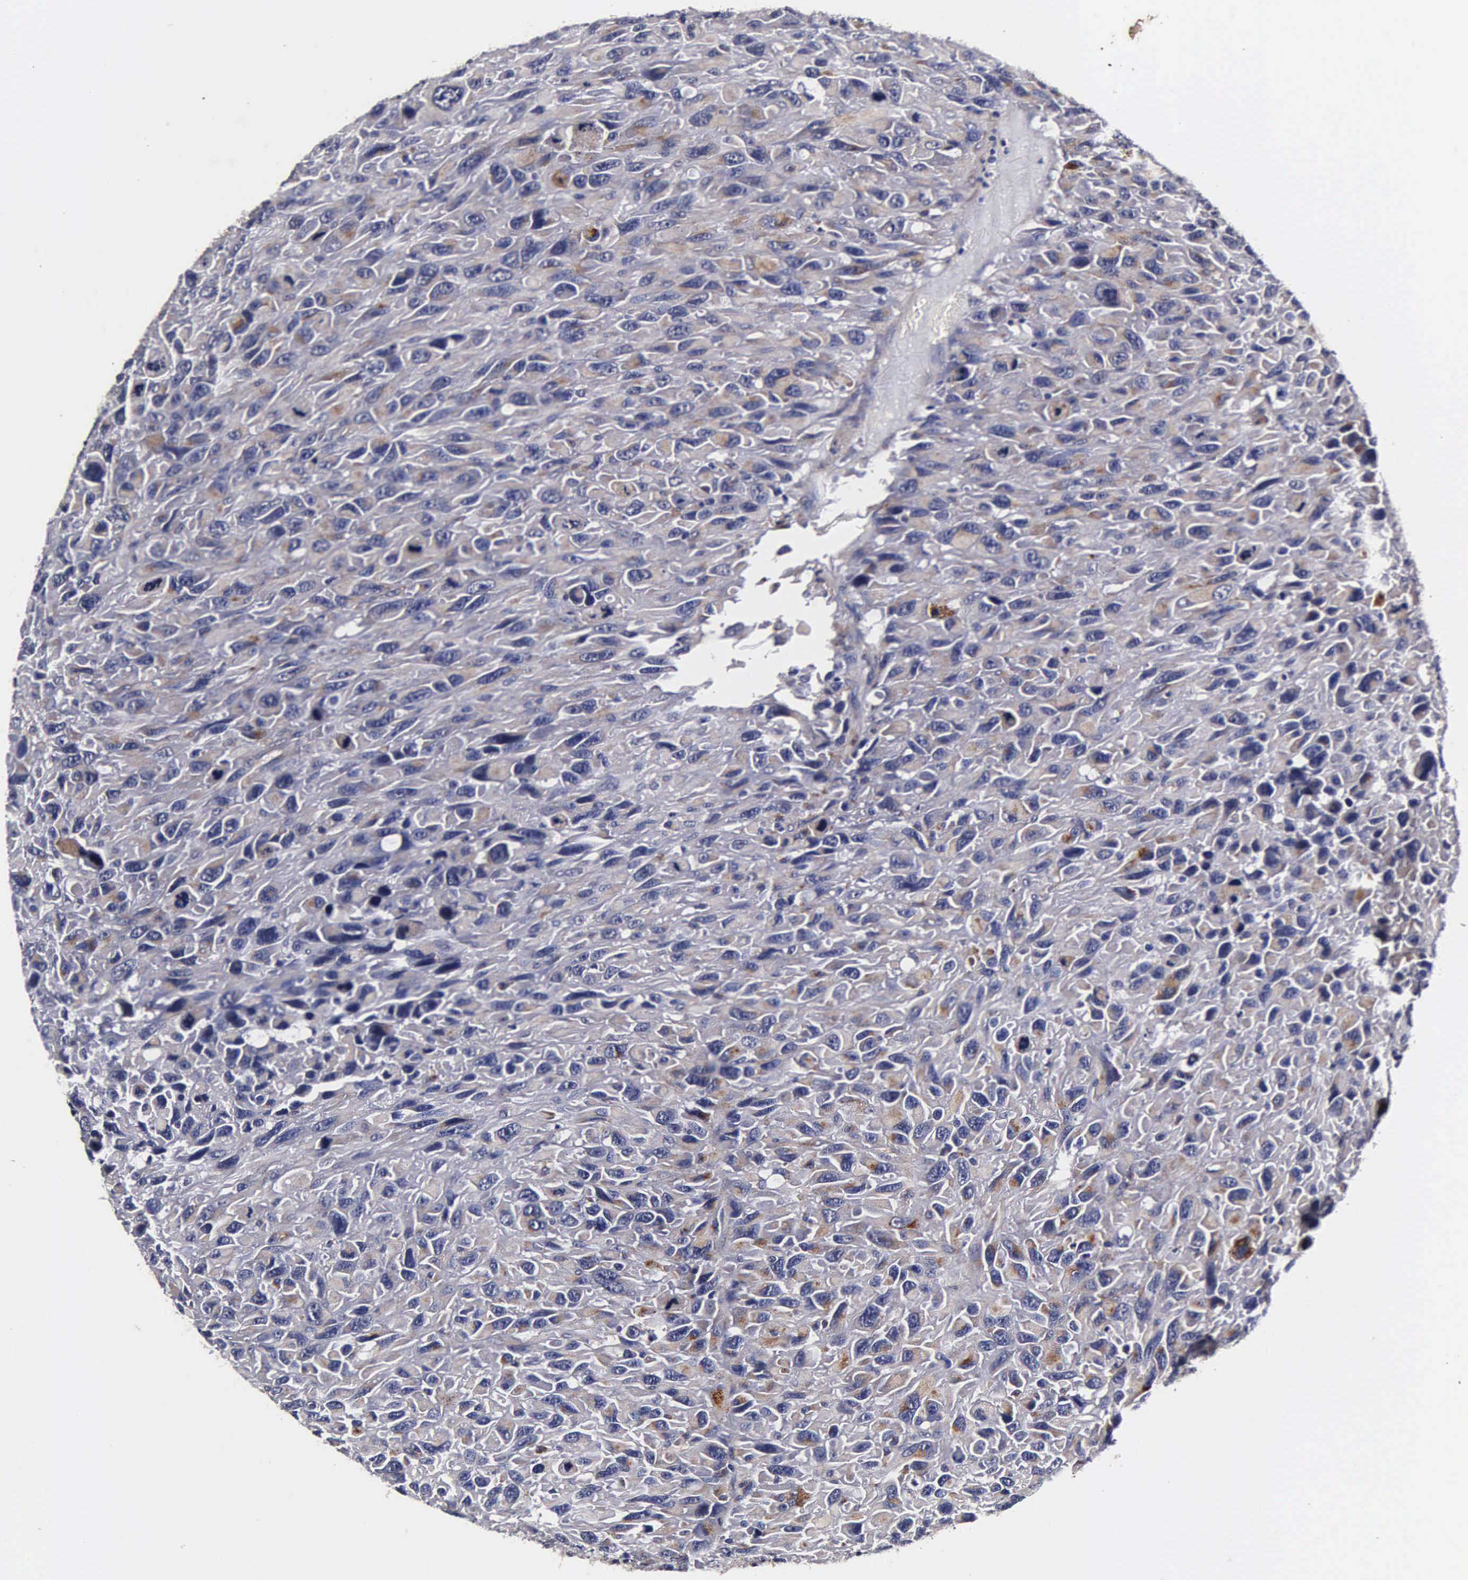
{"staining": {"intensity": "weak", "quantity": "<25%", "location": "cytoplasmic/membranous"}, "tissue": "renal cancer", "cell_type": "Tumor cells", "image_type": "cancer", "snomed": [{"axis": "morphology", "description": "Adenocarcinoma, NOS"}, {"axis": "topography", "description": "Kidney"}], "caption": "An immunohistochemistry (IHC) photomicrograph of renal cancer (adenocarcinoma) is shown. There is no staining in tumor cells of renal cancer (adenocarcinoma). (DAB immunohistochemistry (IHC) with hematoxylin counter stain).", "gene": "CST3", "patient": {"sex": "male", "age": 79}}